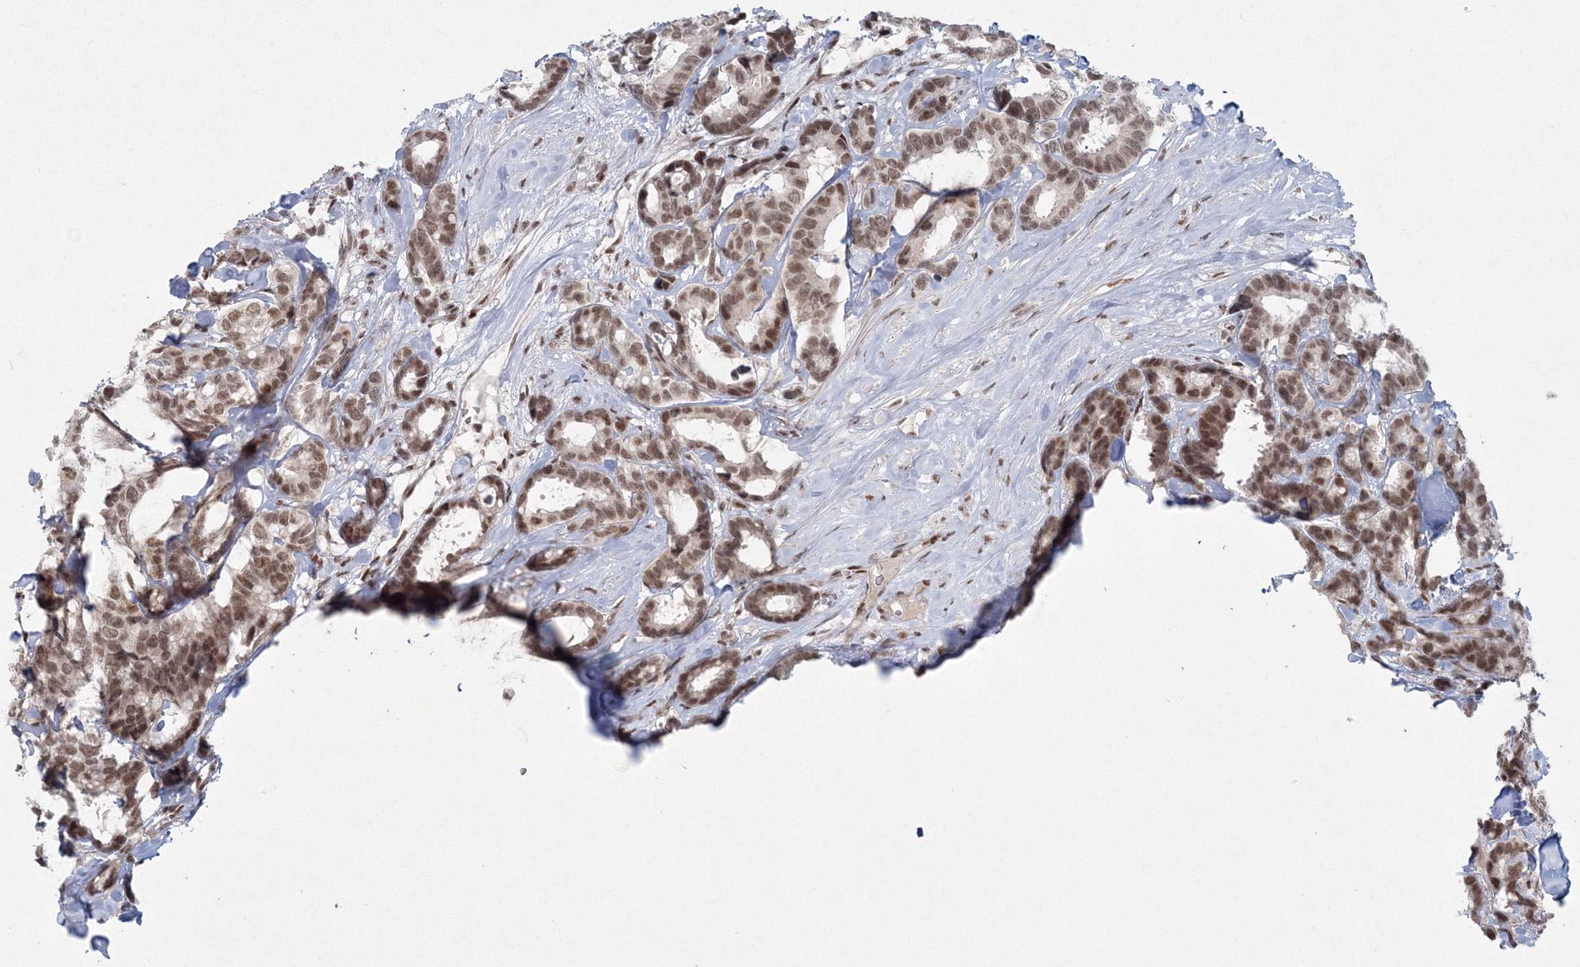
{"staining": {"intensity": "moderate", "quantity": ">75%", "location": "nuclear"}, "tissue": "breast cancer", "cell_type": "Tumor cells", "image_type": "cancer", "snomed": [{"axis": "morphology", "description": "Duct carcinoma"}, {"axis": "topography", "description": "Breast"}], "caption": "Breast cancer (infiltrating ductal carcinoma) stained with a brown dye exhibits moderate nuclear positive expression in about >75% of tumor cells.", "gene": "C3orf33", "patient": {"sex": "female", "age": 87}}